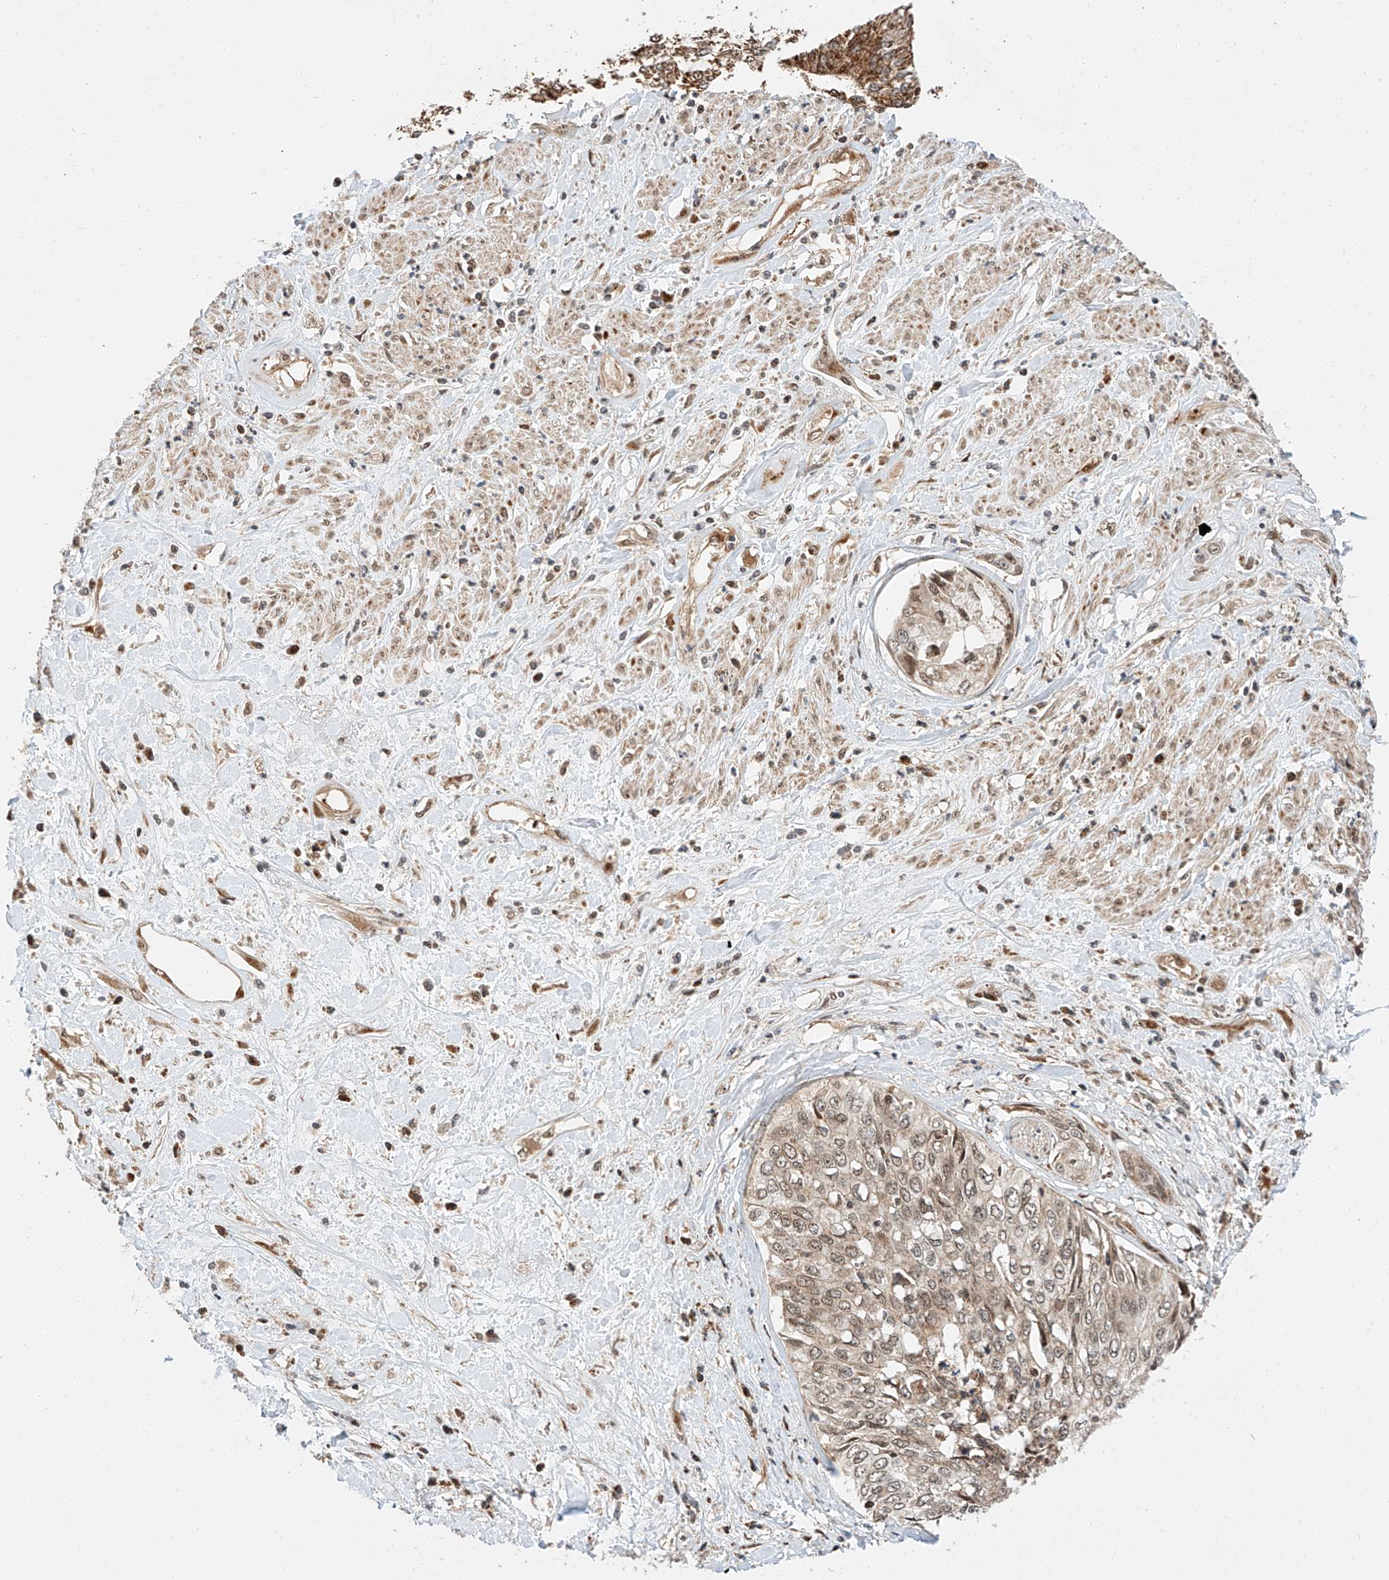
{"staining": {"intensity": "weak", "quantity": ">75%", "location": "cytoplasmic/membranous,nuclear"}, "tissue": "cervical cancer", "cell_type": "Tumor cells", "image_type": "cancer", "snomed": [{"axis": "morphology", "description": "Squamous cell carcinoma, NOS"}, {"axis": "topography", "description": "Cervix"}], "caption": "IHC photomicrograph of human cervical squamous cell carcinoma stained for a protein (brown), which demonstrates low levels of weak cytoplasmic/membranous and nuclear positivity in approximately >75% of tumor cells.", "gene": "THTPA", "patient": {"sex": "female", "age": 31}}